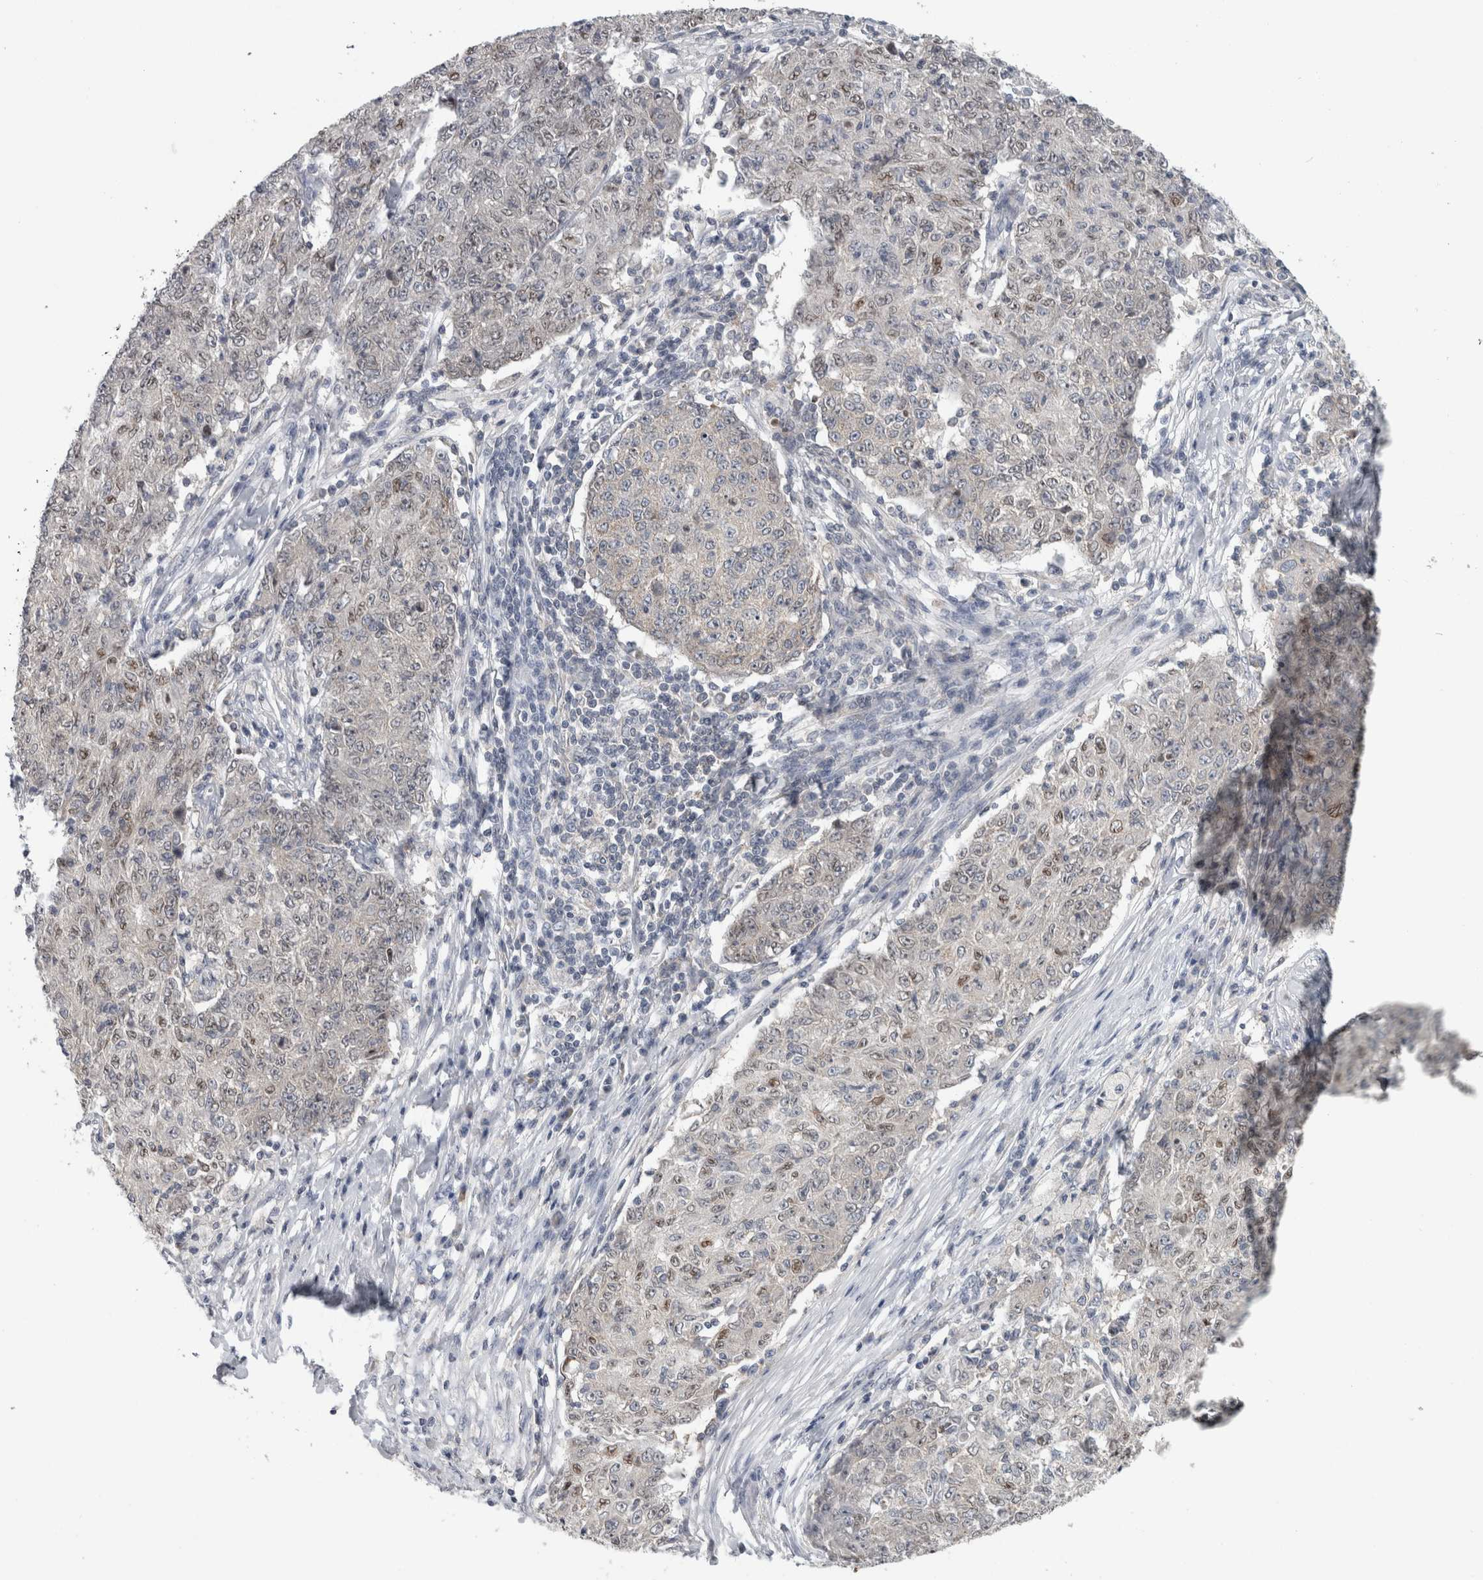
{"staining": {"intensity": "moderate", "quantity": "<25%", "location": "nuclear"}, "tissue": "ovarian cancer", "cell_type": "Tumor cells", "image_type": "cancer", "snomed": [{"axis": "morphology", "description": "Carcinoma, endometroid"}, {"axis": "topography", "description": "Ovary"}], "caption": "Immunohistochemistry (IHC) photomicrograph of human endometroid carcinoma (ovarian) stained for a protein (brown), which displays low levels of moderate nuclear staining in approximately <25% of tumor cells.", "gene": "RBM28", "patient": {"sex": "female", "age": 42}}